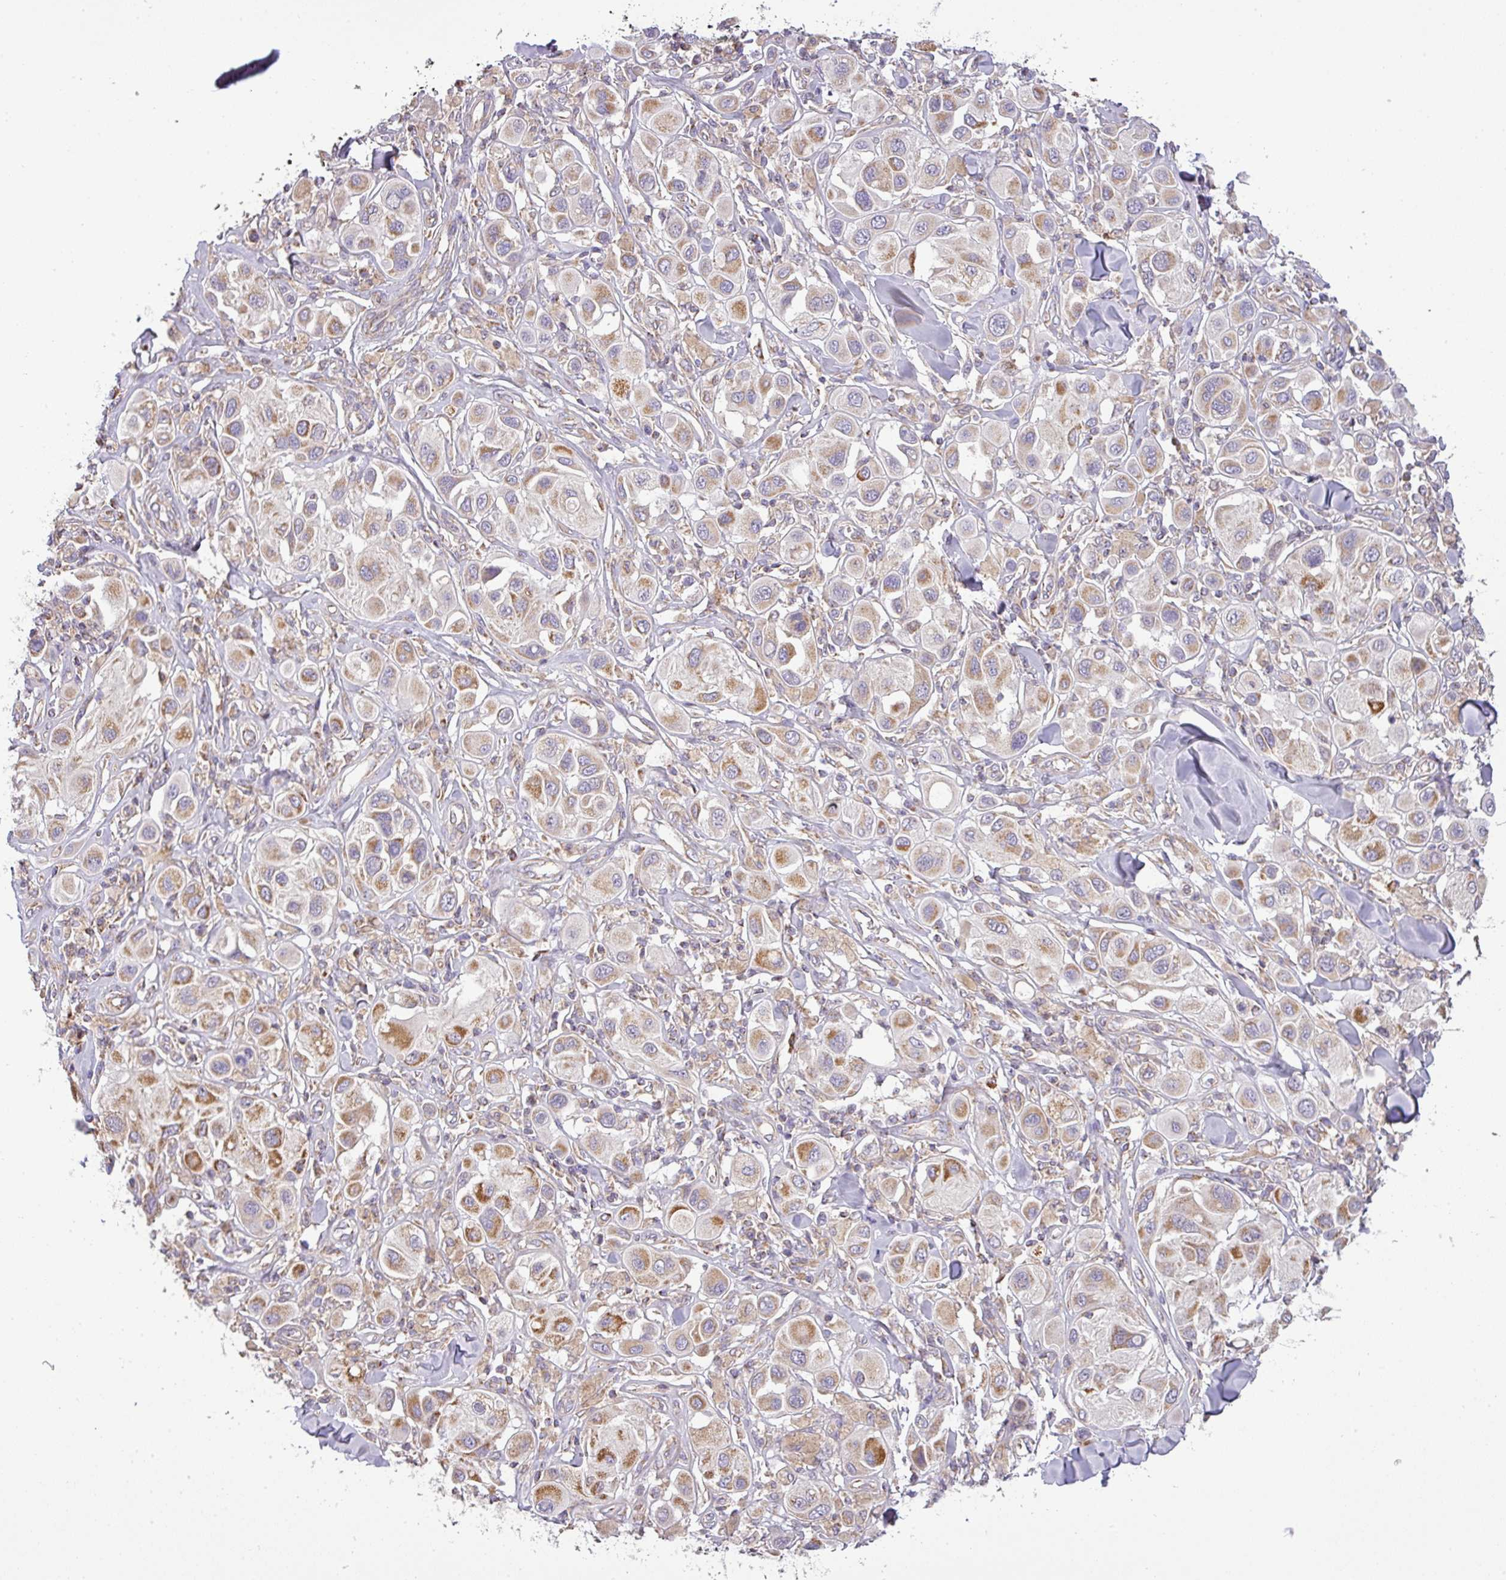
{"staining": {"intensity": "moderate", "quantity": ">75%", "location": "cytoplasmic/membranous"}, "tissue": "melanoma", "cell_type": "Tumor cells", "image_type": "cancer", "snomed": [{"axis": "morphology", "description": "Malignant melanoma, Metastatic site"}, {"axis": "topography", "description": "Skin"}], "caption": "Immunohistochemistry staining of malignant melanoma (metastatic site), which exhibits medium levels of moderate cytoplasmic/membranous staining in about >75% of tumor cells indicating moderate cytoplasmic/membranous protein staining. The staining was performed using DAB (3,3'-diaminobenzidine) (brown) for protein detection and nuclei were counterstained in hematoxylin (blue).", "gene": "ZNF211", "patient": {"sex": "male", "age": 41}}